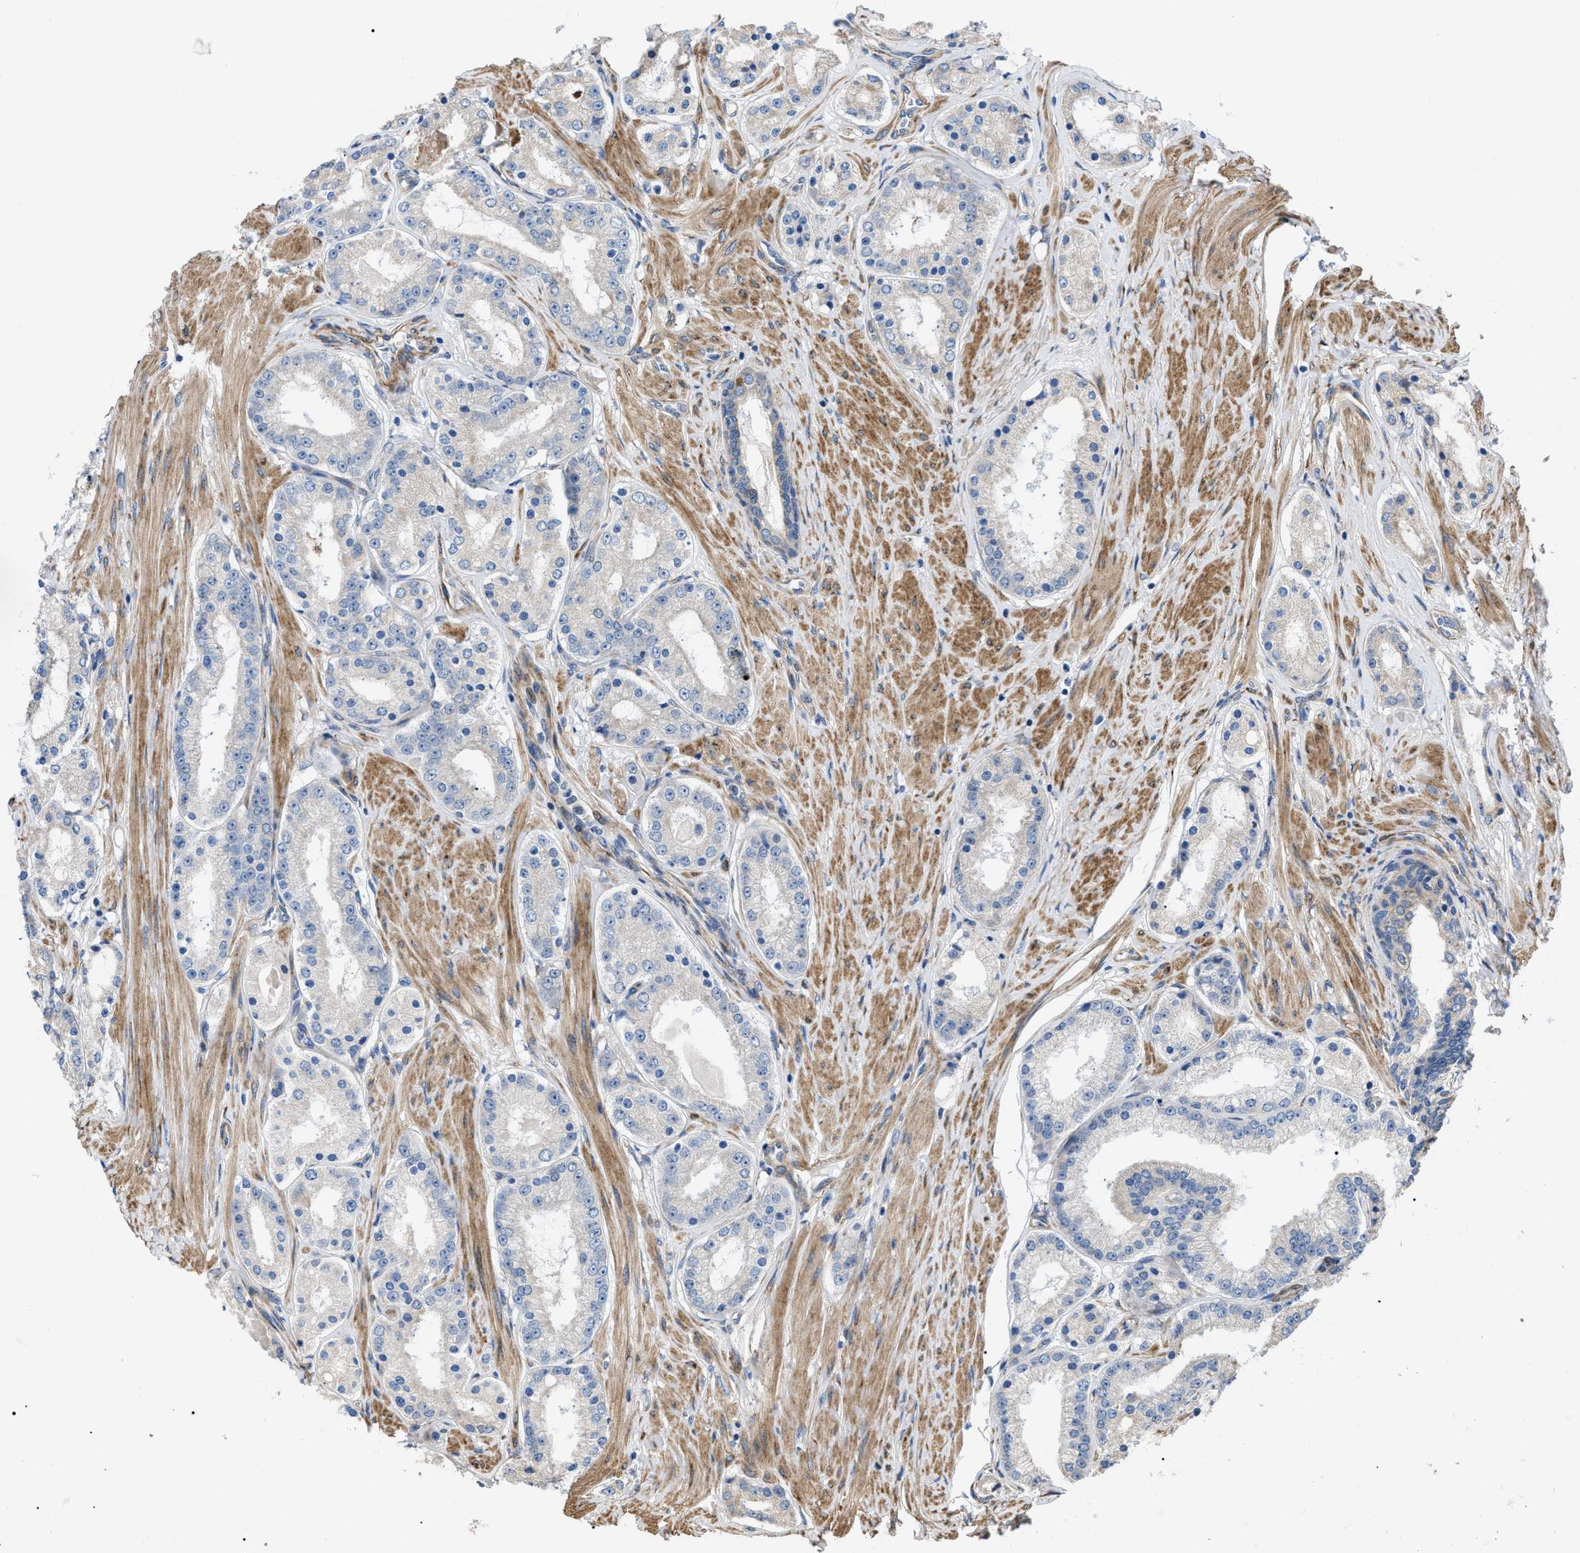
{"staining": {"intensity": "negative", "quantity": "none", "location": "none"}, "tissue": "prostate cancer", "cell_type": "Tumor cells", "image_type": "cancer", "snomed": [{"axis": "morphology", "description": "Adenocarcinoma, Low grade"}, {"axis": "topography", "description": "Prostate"}], "caption": "The IHC micrograph has no significant expression in tumor cells of prostate cancer tissue.", "gene": "MYO10", "patient": {"sex": "male", "age": 63}}